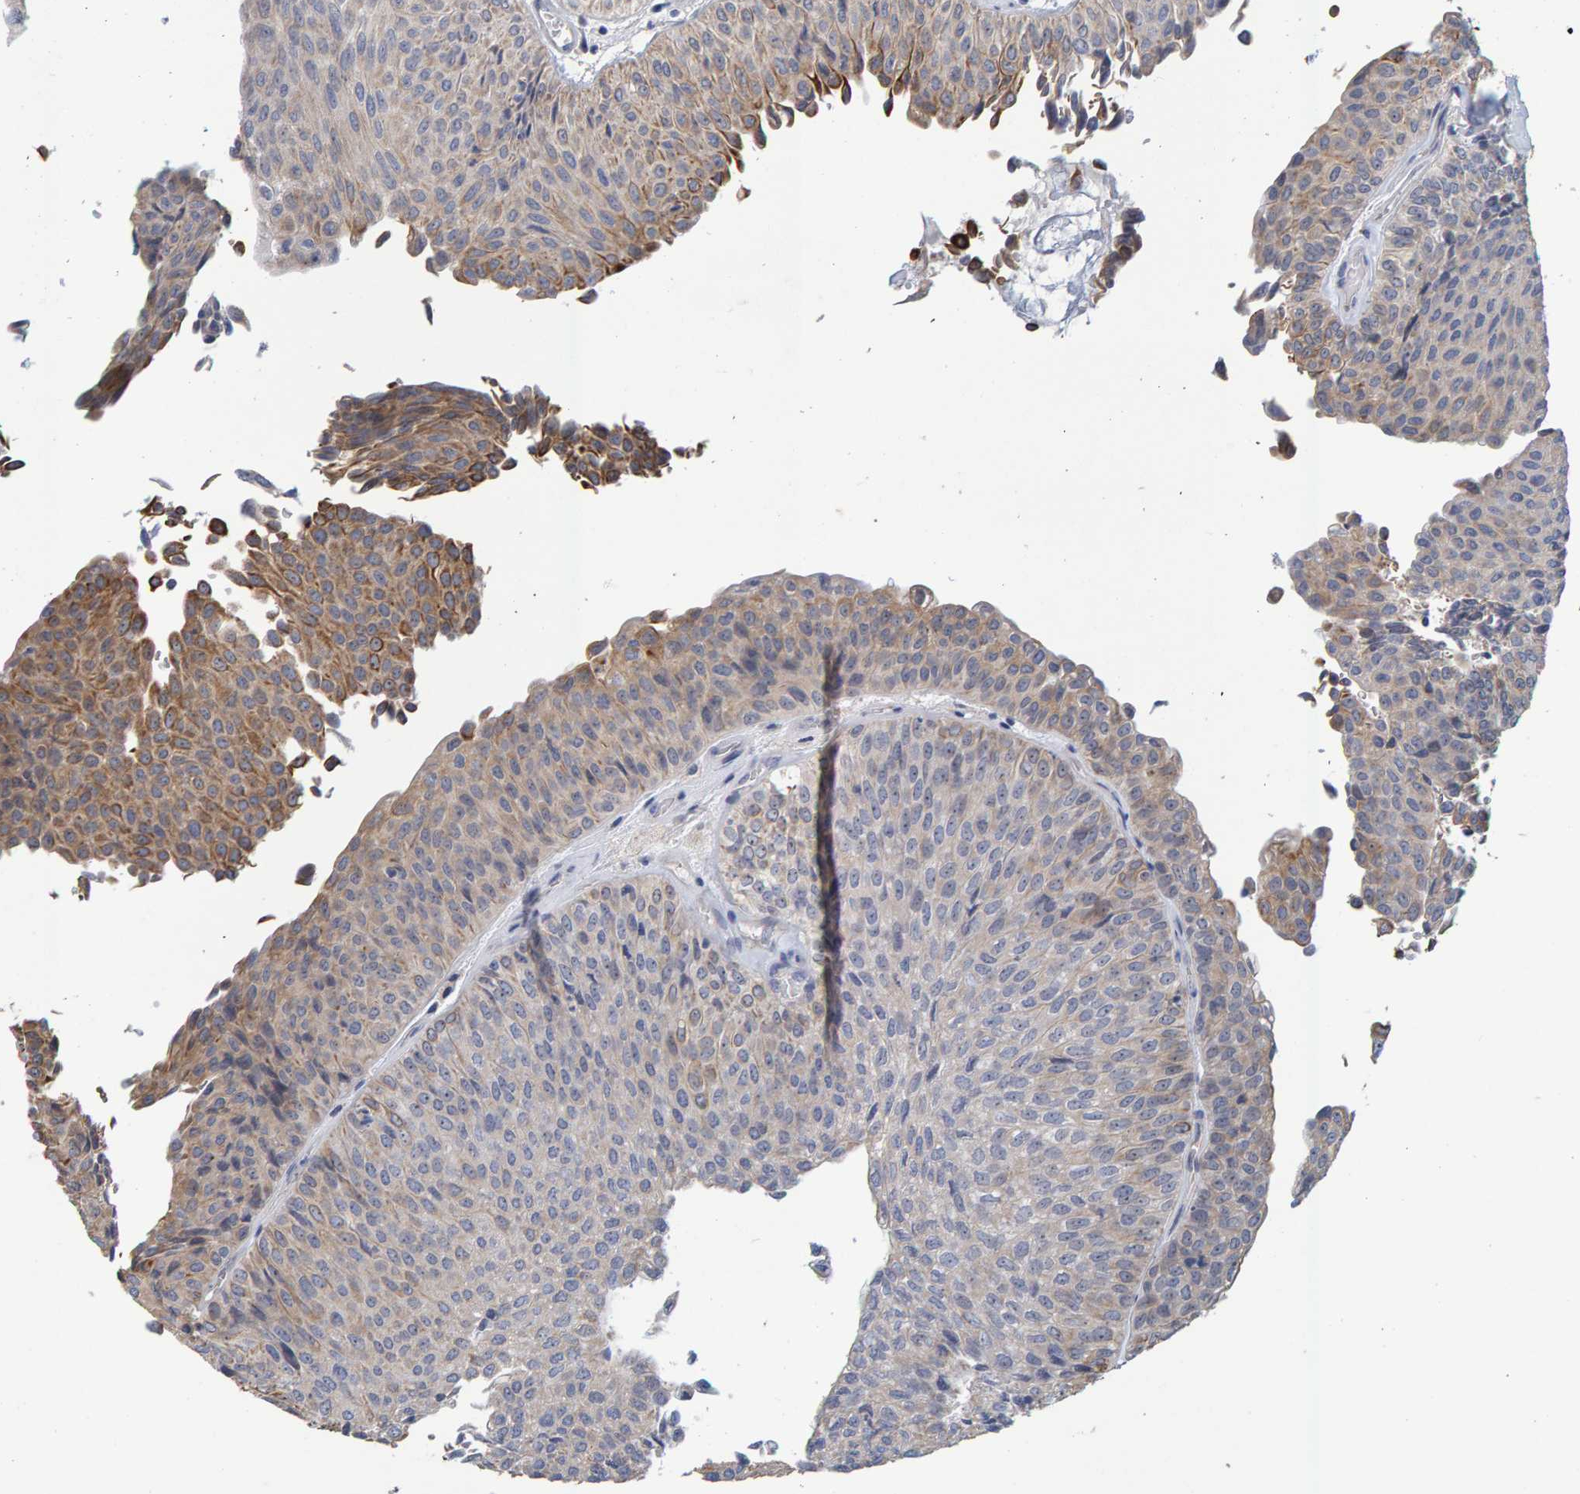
{"staining": {"intensity": "weak", "quantity": "<25%", "location": "cytoplasmic/membranous"}, "tissue": "urothelial cancer", "cell_type": "Tumor cells", "image_type": "cancer", "snomed": [{"axis": "morphology", "description": "Urothelial carcinoma, Low grade"}, {"axis": "topography", "description": "Urinary bladder"}], "caption": "IHC image of human urothelial cancer stained for a protein (brown), which shows no staining in tumor cells.", "gene": "ZNF77", "patient": {"sex": "male", "age": 78}}